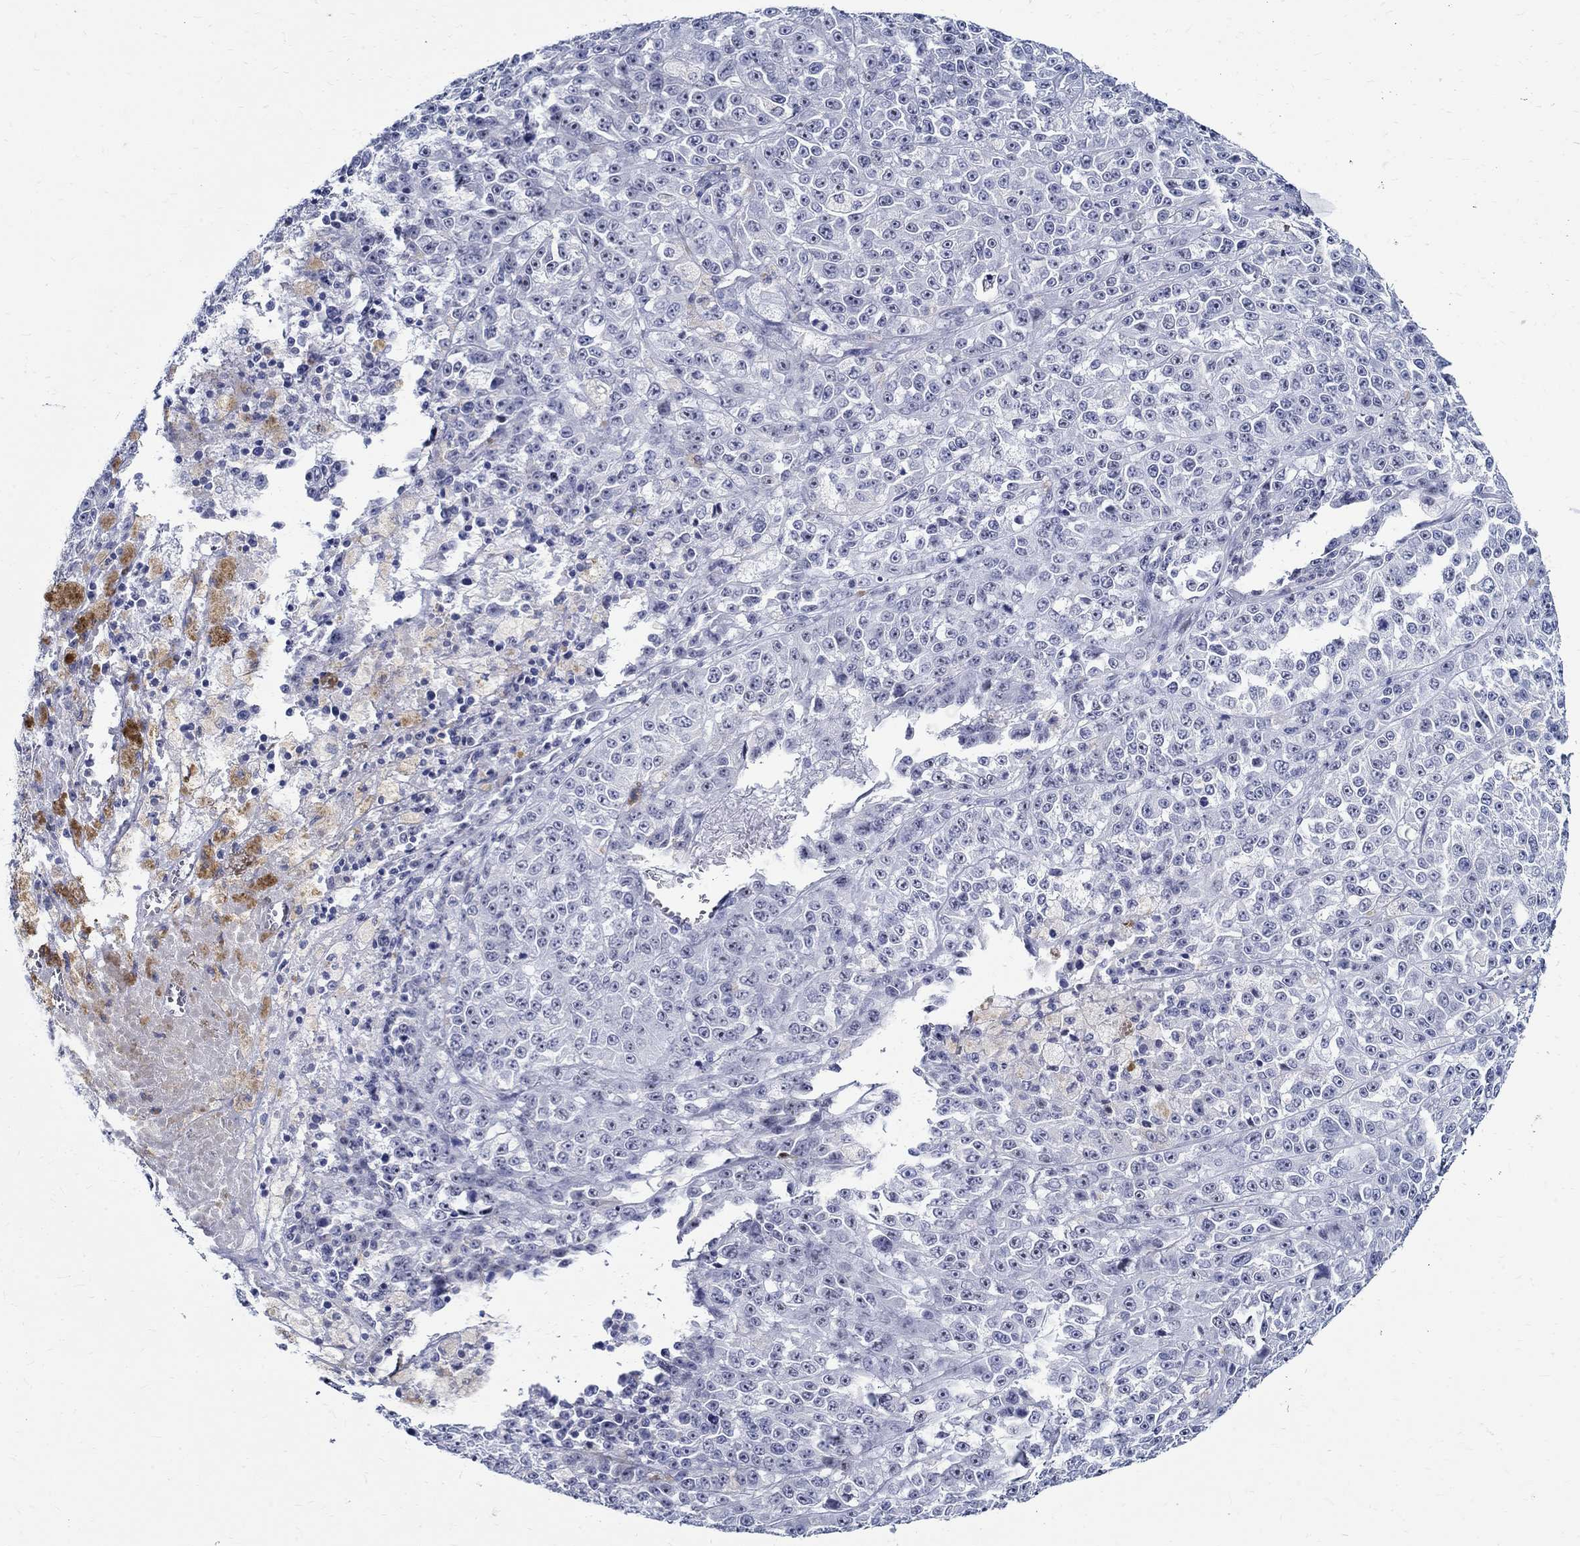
{"staining": {"intensity": "negative", "quantity": "none", "location": "none"}, "tissue": "melanoma", "cell_type": "Tumor cells", "image_type": "cancer", "snomed": [{"axis": "morphology", "description": "Malignant melanoma, NOS"}, {"axis": "topography", "description": "Skin"}], "caption": "DAB (3,3'-diaminobenzidine) immunohistochemical staining of human malignant melanoma shows no significant positivity in tumor cells.", "gene": "BSPRY", "patient": {"sex": "female", "age": 58}}